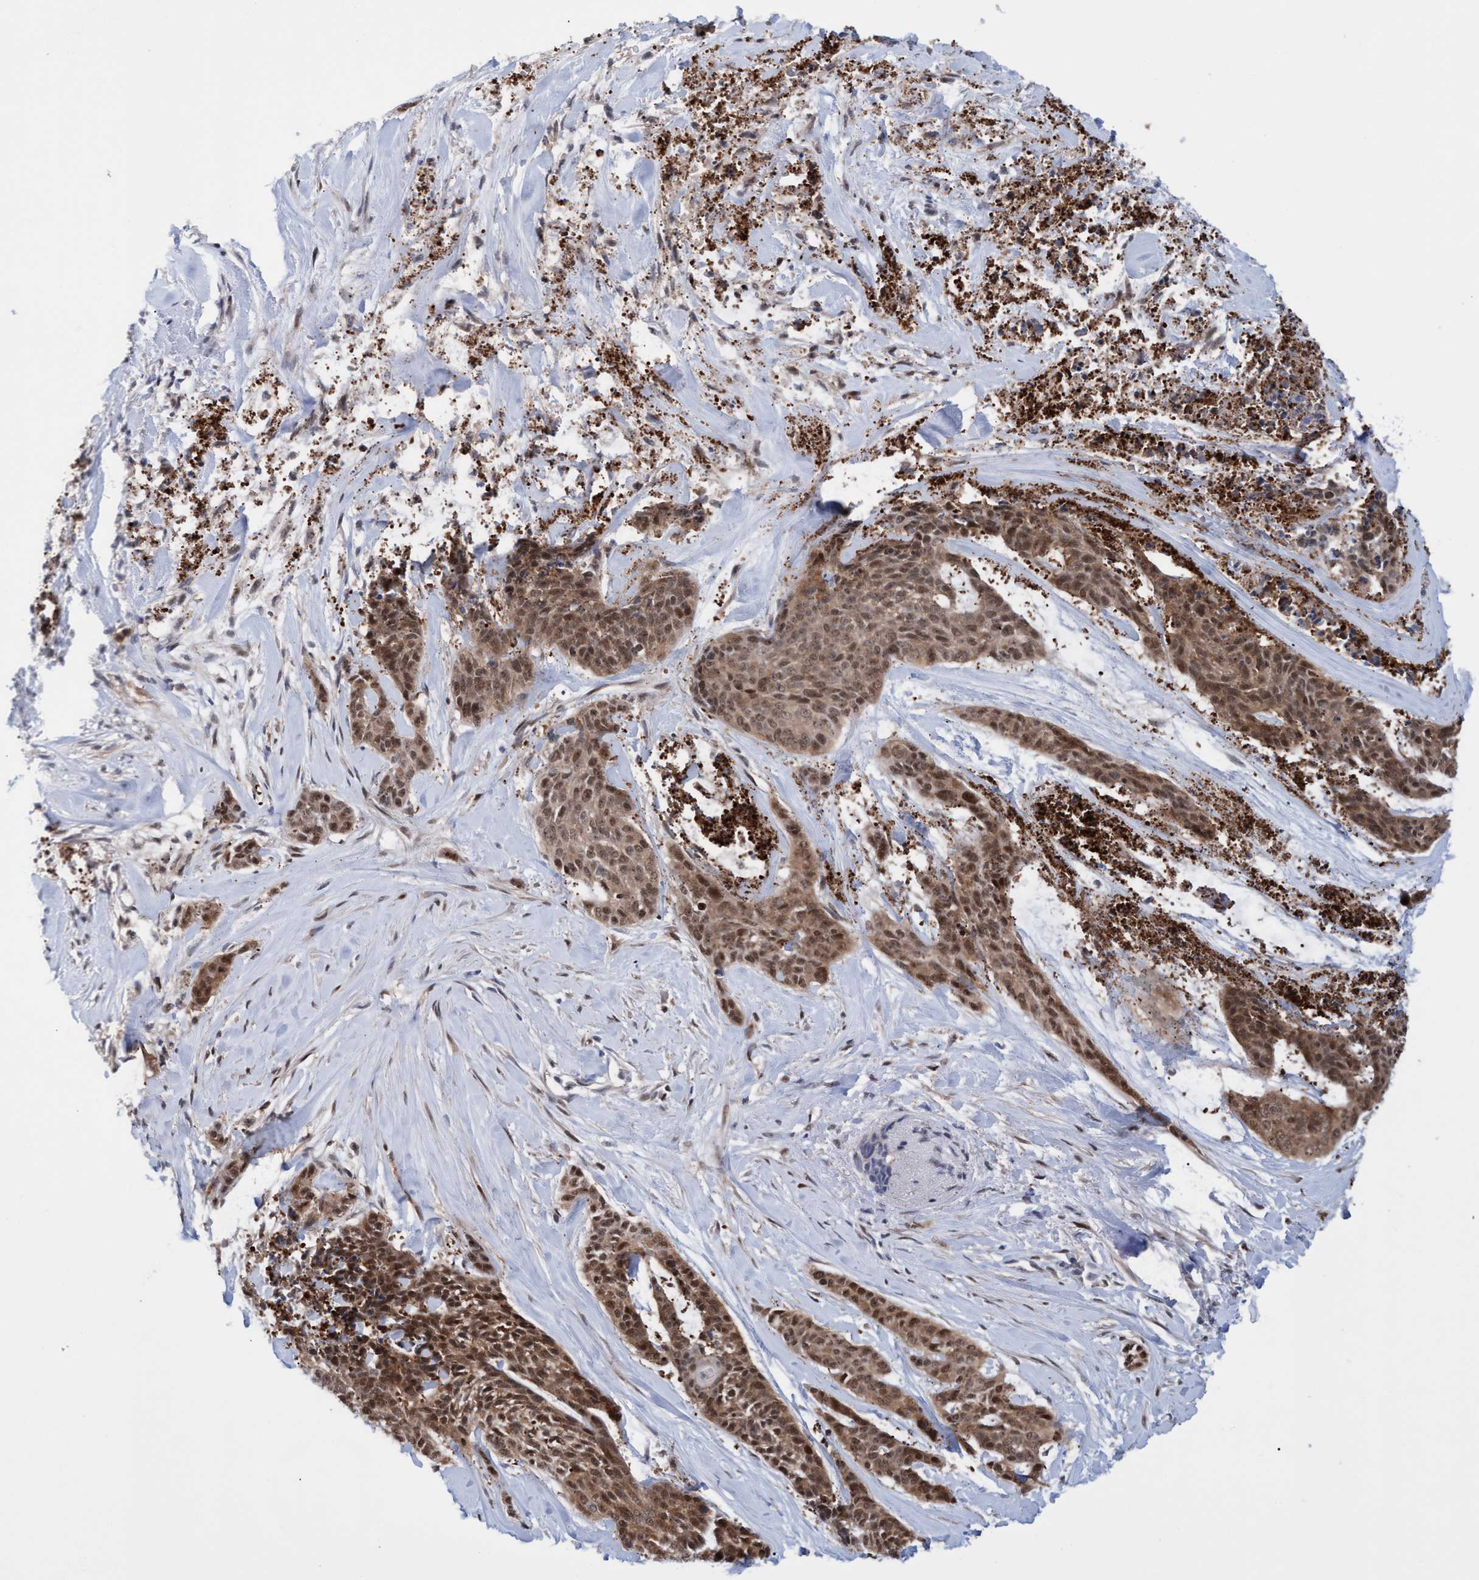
{"staining": {"intensity": "moderate", "quantity": ">75%", "location": "cytoplasmic/membranous,nuclear"}, "tissue": "skin cancer", "cell_type": "Tumor cells", "image_type": "cancer", "snomed": [{"axis": "morphology", "description": "Basal cell carcinoma"}, {"axis": "topography", "description": "Skin"}], "caption": "Protein analysis of skin basal cell carcinoma tissue demonstrates moderate cytoplasmic/membranous and nuclear staining in approximately >75% of tumor cells. Using DAB (brown) and hematoxylin (blue) stains, captured at high magnification using brightfield microscopy.", "gene": "PINX1", "patient": {"sex": "female", "age": 64}}